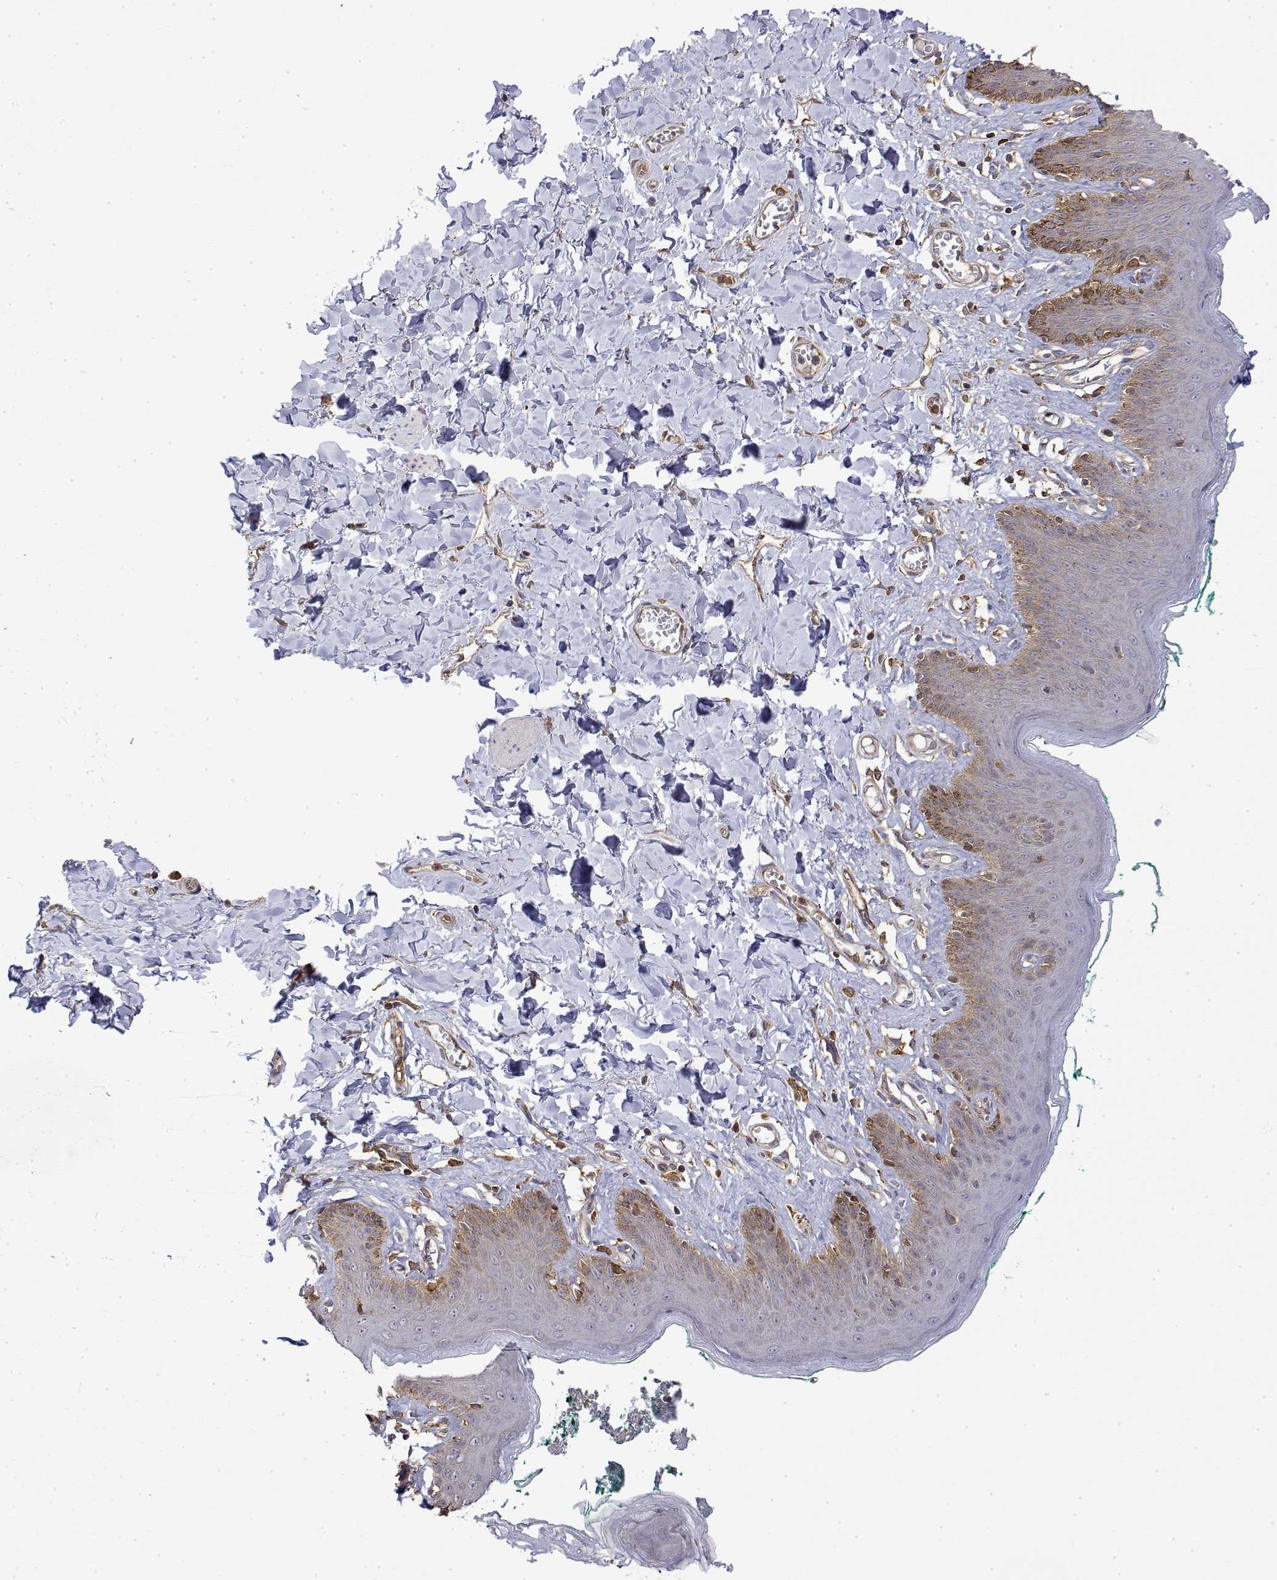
{"staining": {"intensity": "weak", "quantity": "<25%", "location": "cytoplasmic/membranous"}, "tissue": "skin", "cell_type": "Epidermal cells", "image_type": "normal", "snomed": [{"axis": "morphology", "description": "Normal tissue, NOS"}, {"axis": "topography", "description": "Vulva"}, {"axis": "topography", "description": "Peripheral nerve tissue"}], "caption": "Immunohistochemistry (IHC) image of normal skin: skin stained with DAB (3,3'-diaminobenzidine) reveals no significant protein expression in epidermal cells.", "gene": "PACSIN2", "patient": {"sex": "female", "age": 66}}